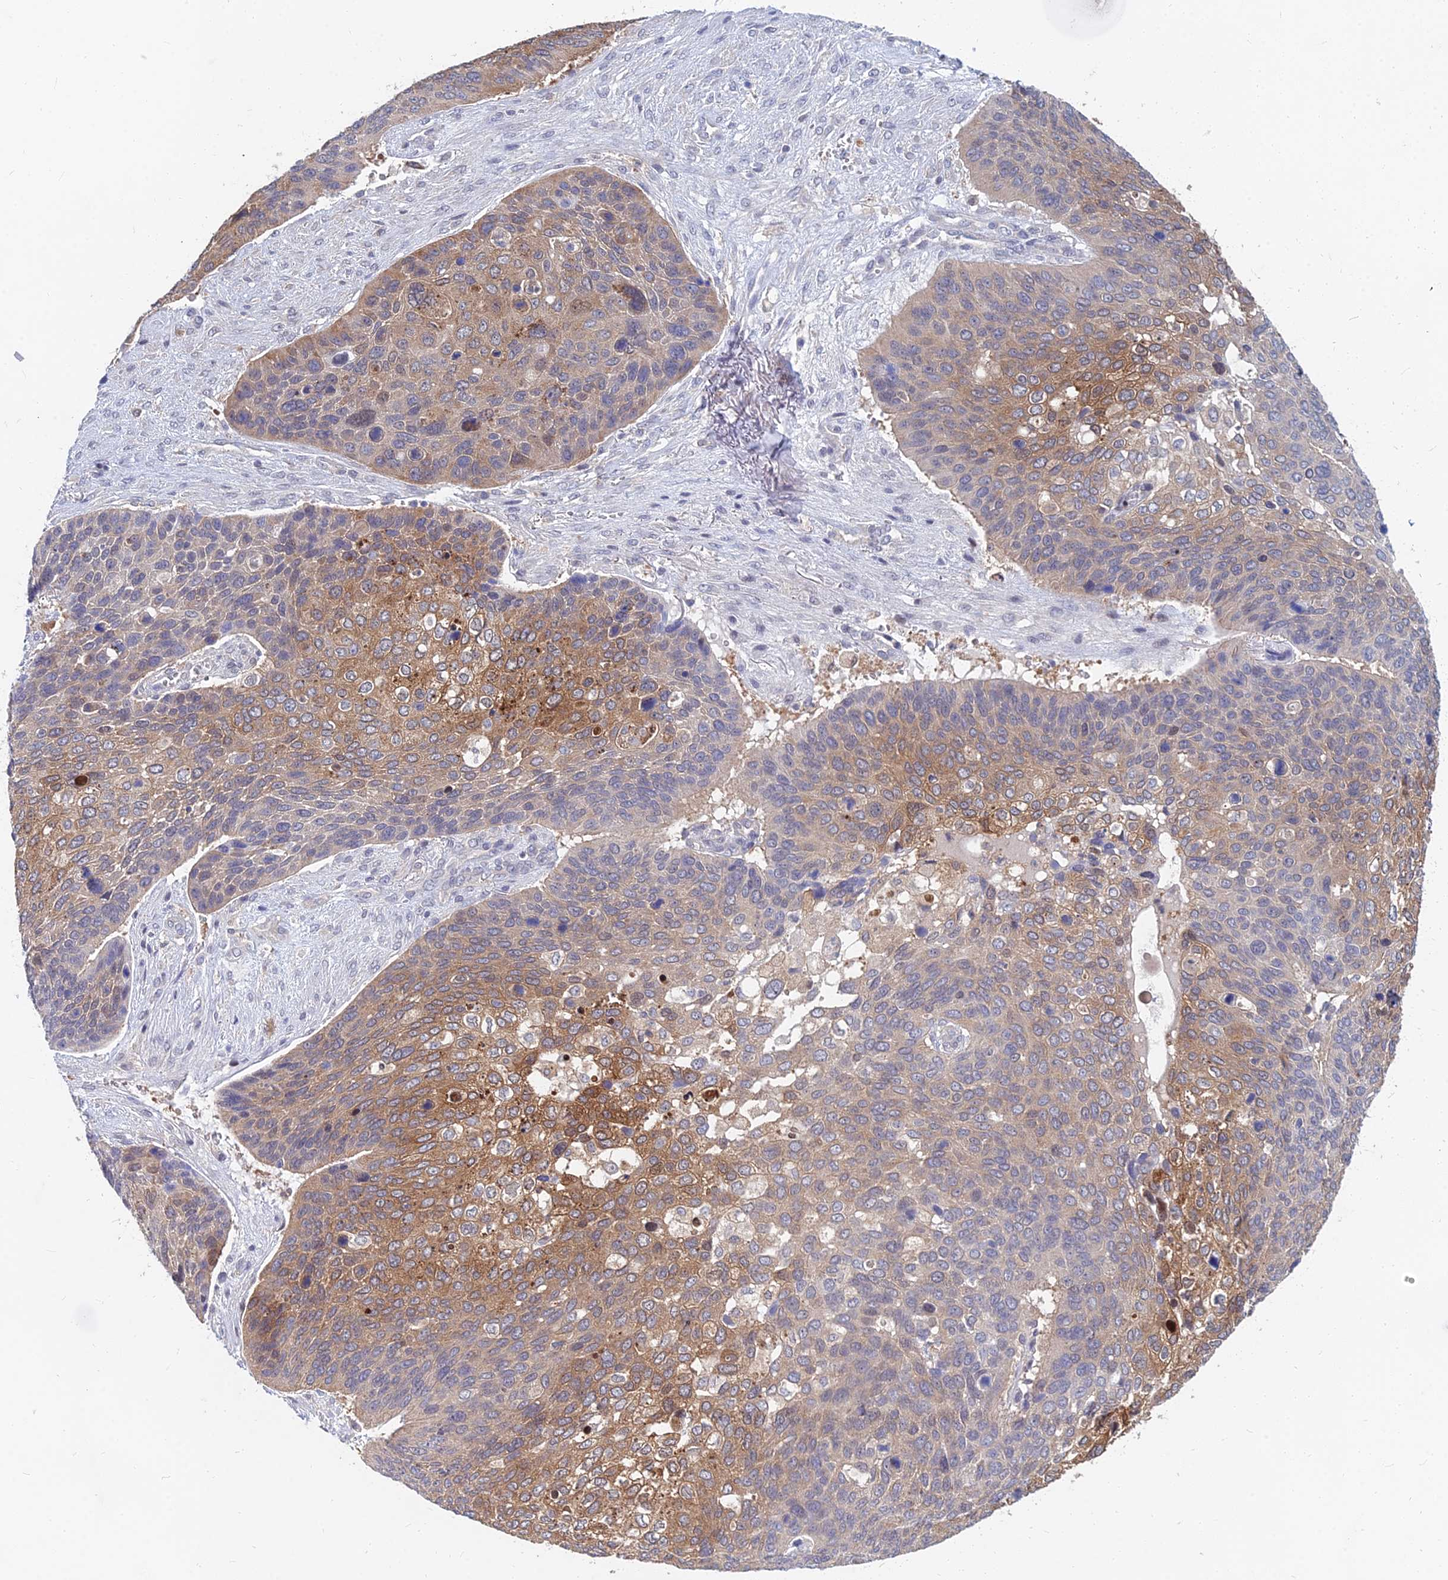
{"staining": {"intensity": "moderate", "quantity": "25%-75%", "location": "cytoplasmic/membranous"}, "tissue": "skin cancer", "cell_type": "Tumor cells", "image_type": "cancer", "snomed": [{"axis": "morphology", "description": "Basal cell carcinoma"}, {"axis": "topography", "description": "Skin"}], "caption": "Moderate cytoplasmic/membranous staining is seen in about 25%-75% of tumor cells in skin cancer (basal cell carcinoma). Using DAB (3,3'-diaminobenzidine) (brown) and hematoxylin (blue) stains, captured at high magnification using brightfield microscopy.", "gene": "B3GALT4", "patient": {"sex": "female", "age": 74}}